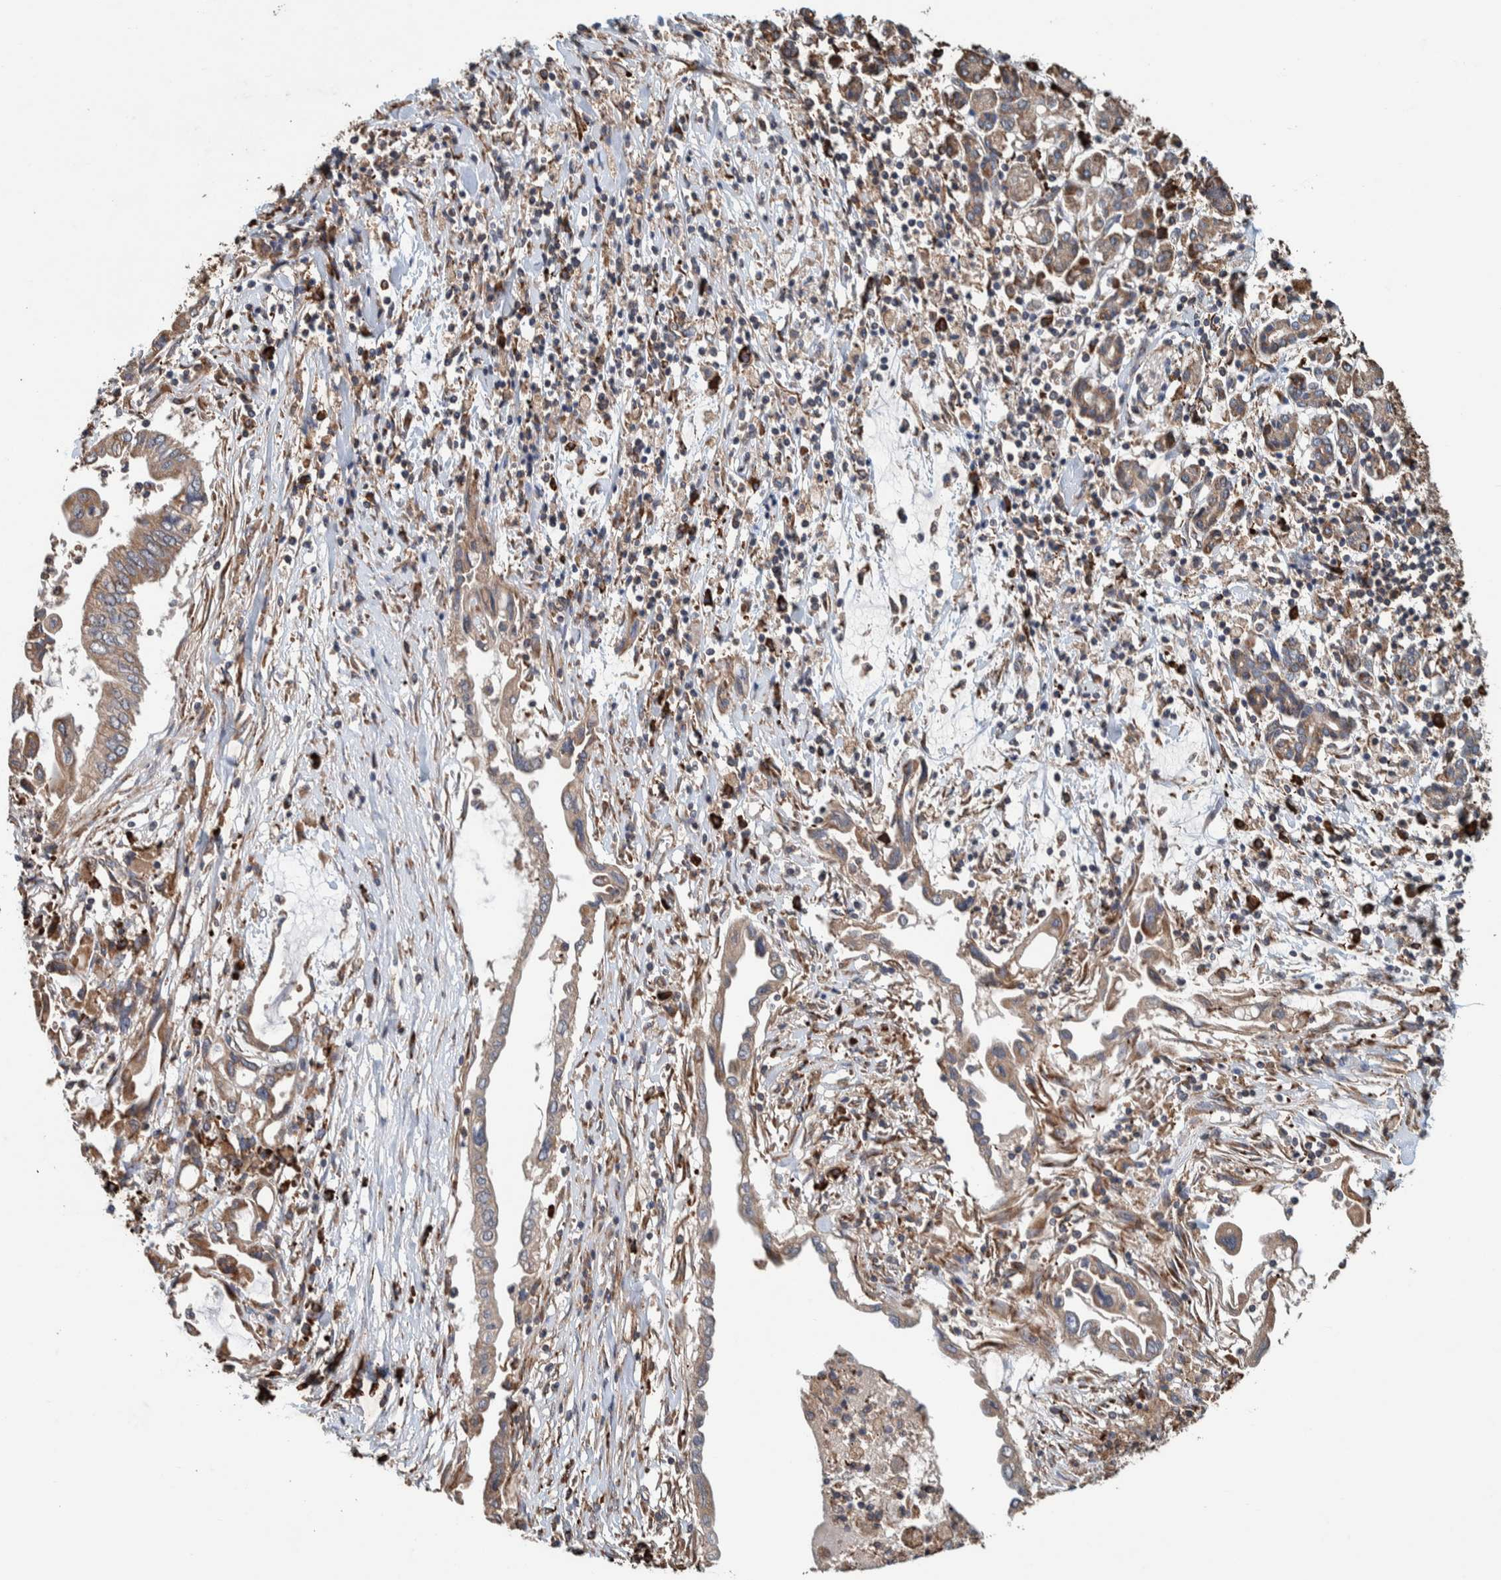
{"staining": {"intensity": "weak", "quantity": ">75%", "location": "cytoplasmic/membranous"}, "tissue": "pancreatic cancer", "cell_type": "Tumor cells", "image_type": "cancer", "snomed": [{"axis": "morphology", "description": "Adenocarcinoma, NOS"}, {"axis": "topography", "description": "Pancreas"}], "caption": "Pancreatic adenocarcinoma was stained to show a protein in brown. There is low levels of weak cytoplasmic/membranous expression in about >75% of tumor cells.", "gene": "PLA2G3", "patient": {"sex": "female", "age": 57}}